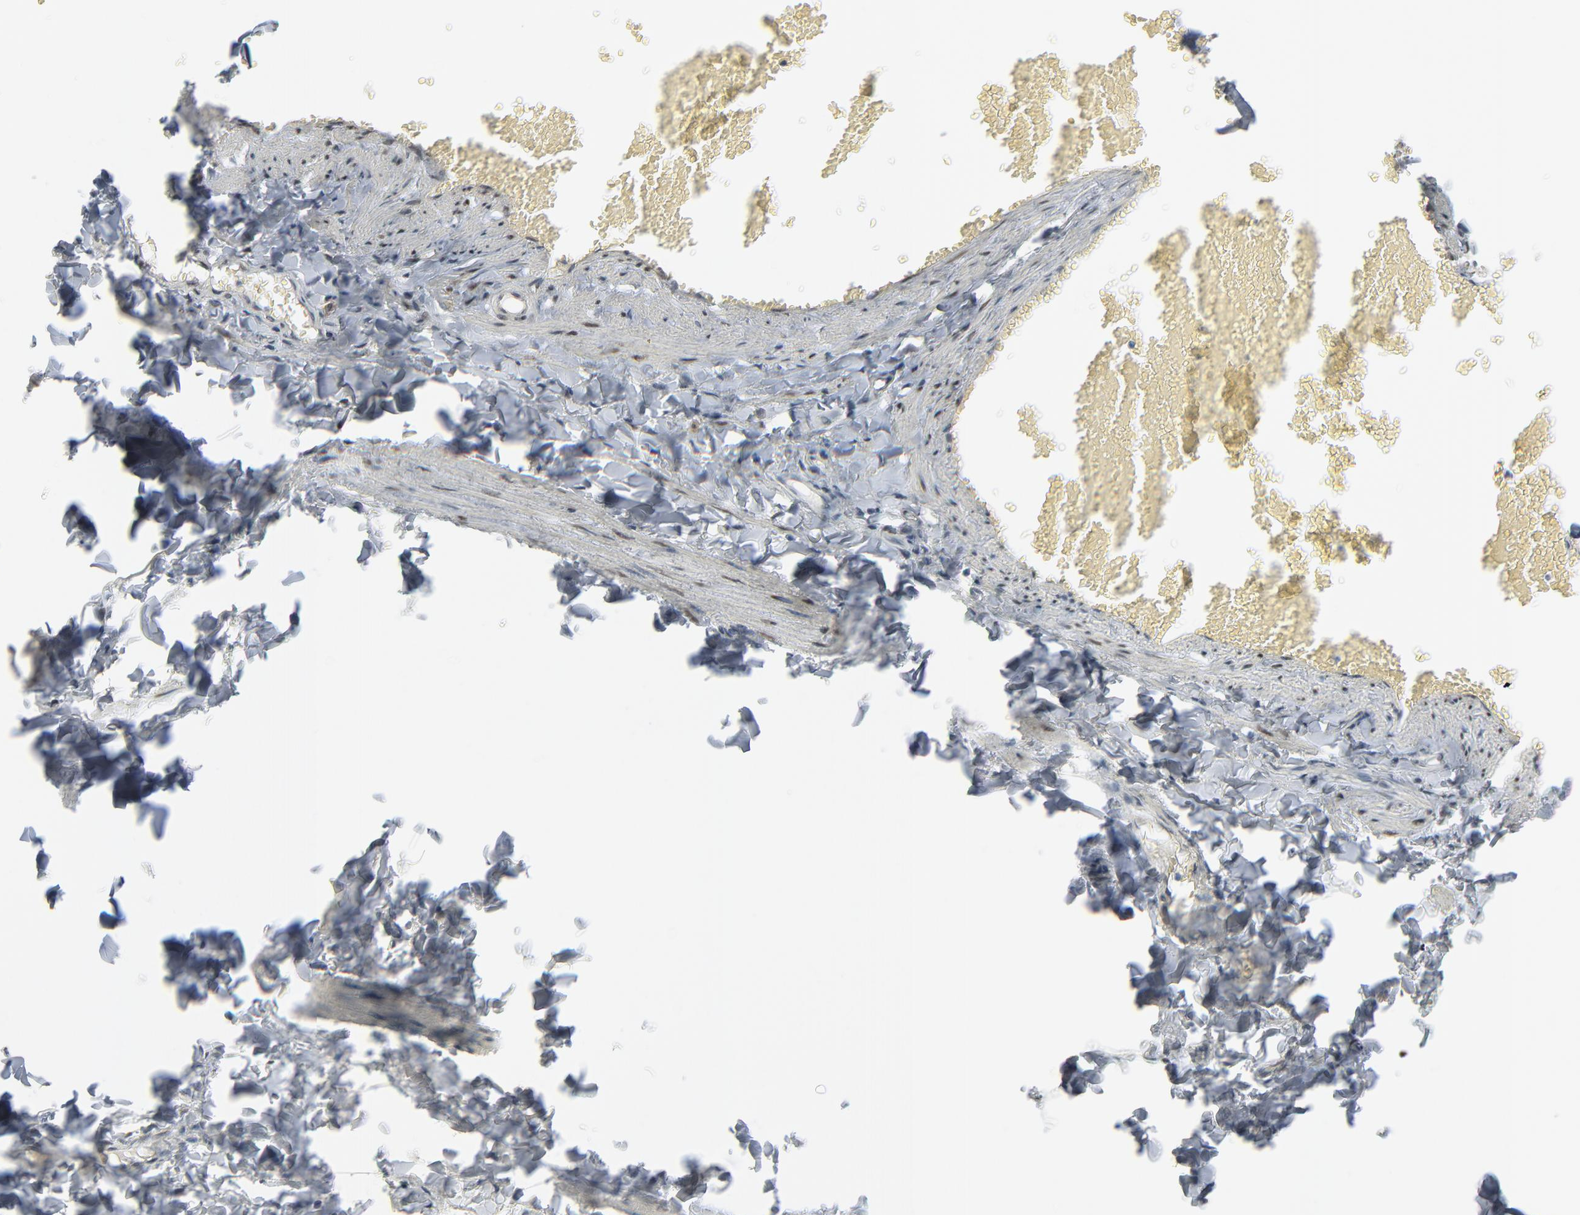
{"staining": {"intensity": "moderate", "quantity": ">75%", "location": "nuclear"}, "tissue": "adipose tissue", "cell_type": "Adipocytes", "image_type": "normal", "snomed": [{"axis": "morphology", "description": "Normal tissue, NOS"}, {"axis": "topography", "description": "Vascular tissue"}], "caption": "Immunohistochemistry (IHC) of normal human adipose tissue exhibits medium levels of moderate nuclear positivity in approximately >75% of adipocytes. Nuclei are stained in blue.", "gene": "CUX1", "patient": {"sex": "male", "age": 41}}